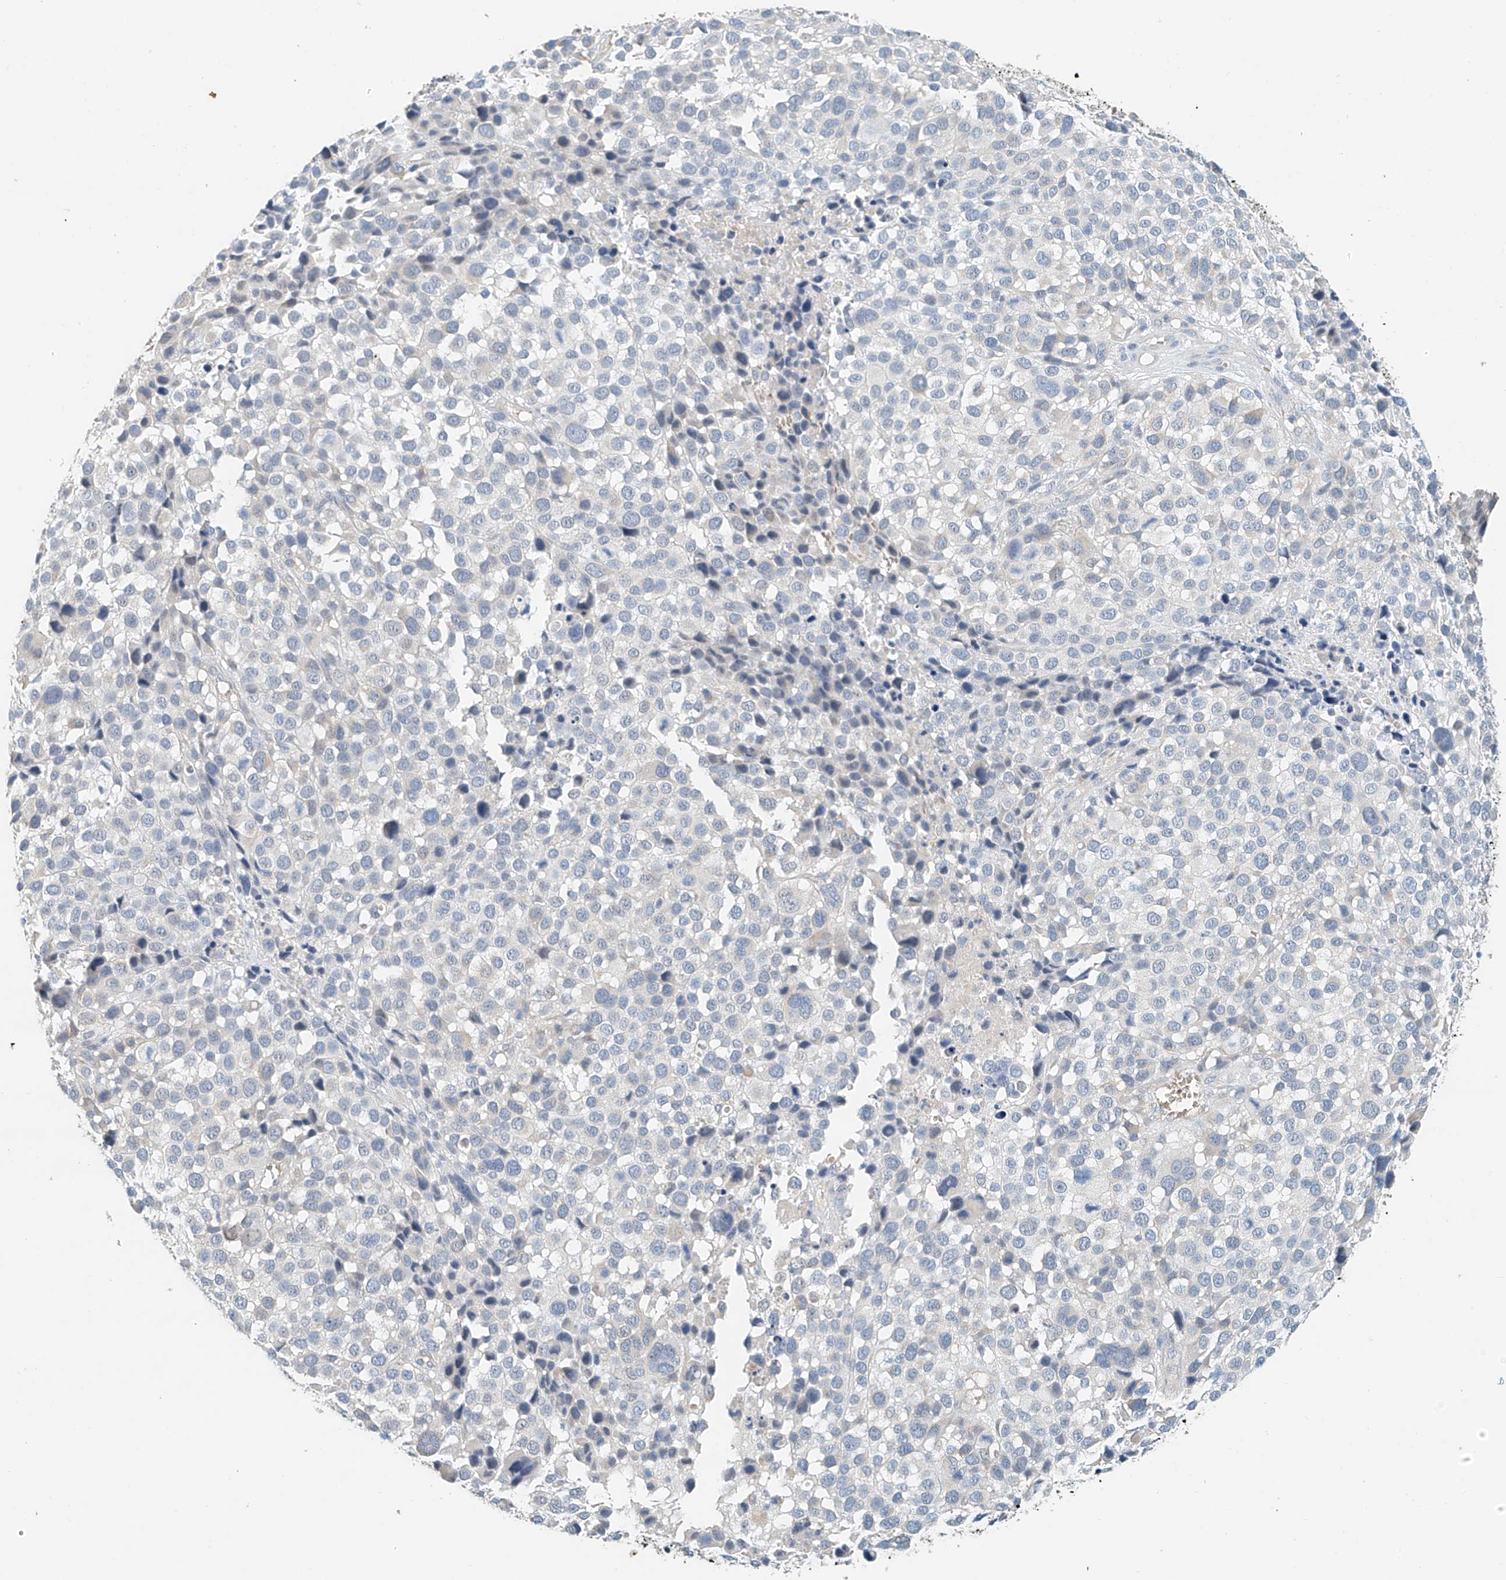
{"staining": {"intensity": "negative", "quantity": "none", "location": "none"}, "tissue": "melanoma", "cell_type": "Tumor cells", "image_type": "cancer", "snomed": [{"axis": "morphology", "description": "Malignant melanoma, NOS"}, {"axis": "topography", "description": "Skin of trunk"}], "caption": "Tumor cells are negative for protein expression in human malignant melanoma. (Immunohistochemistry, brightfield microscopy, high magnification).", "gene": "RCAN3", "patient": {"sex": "male", "age": 71}}